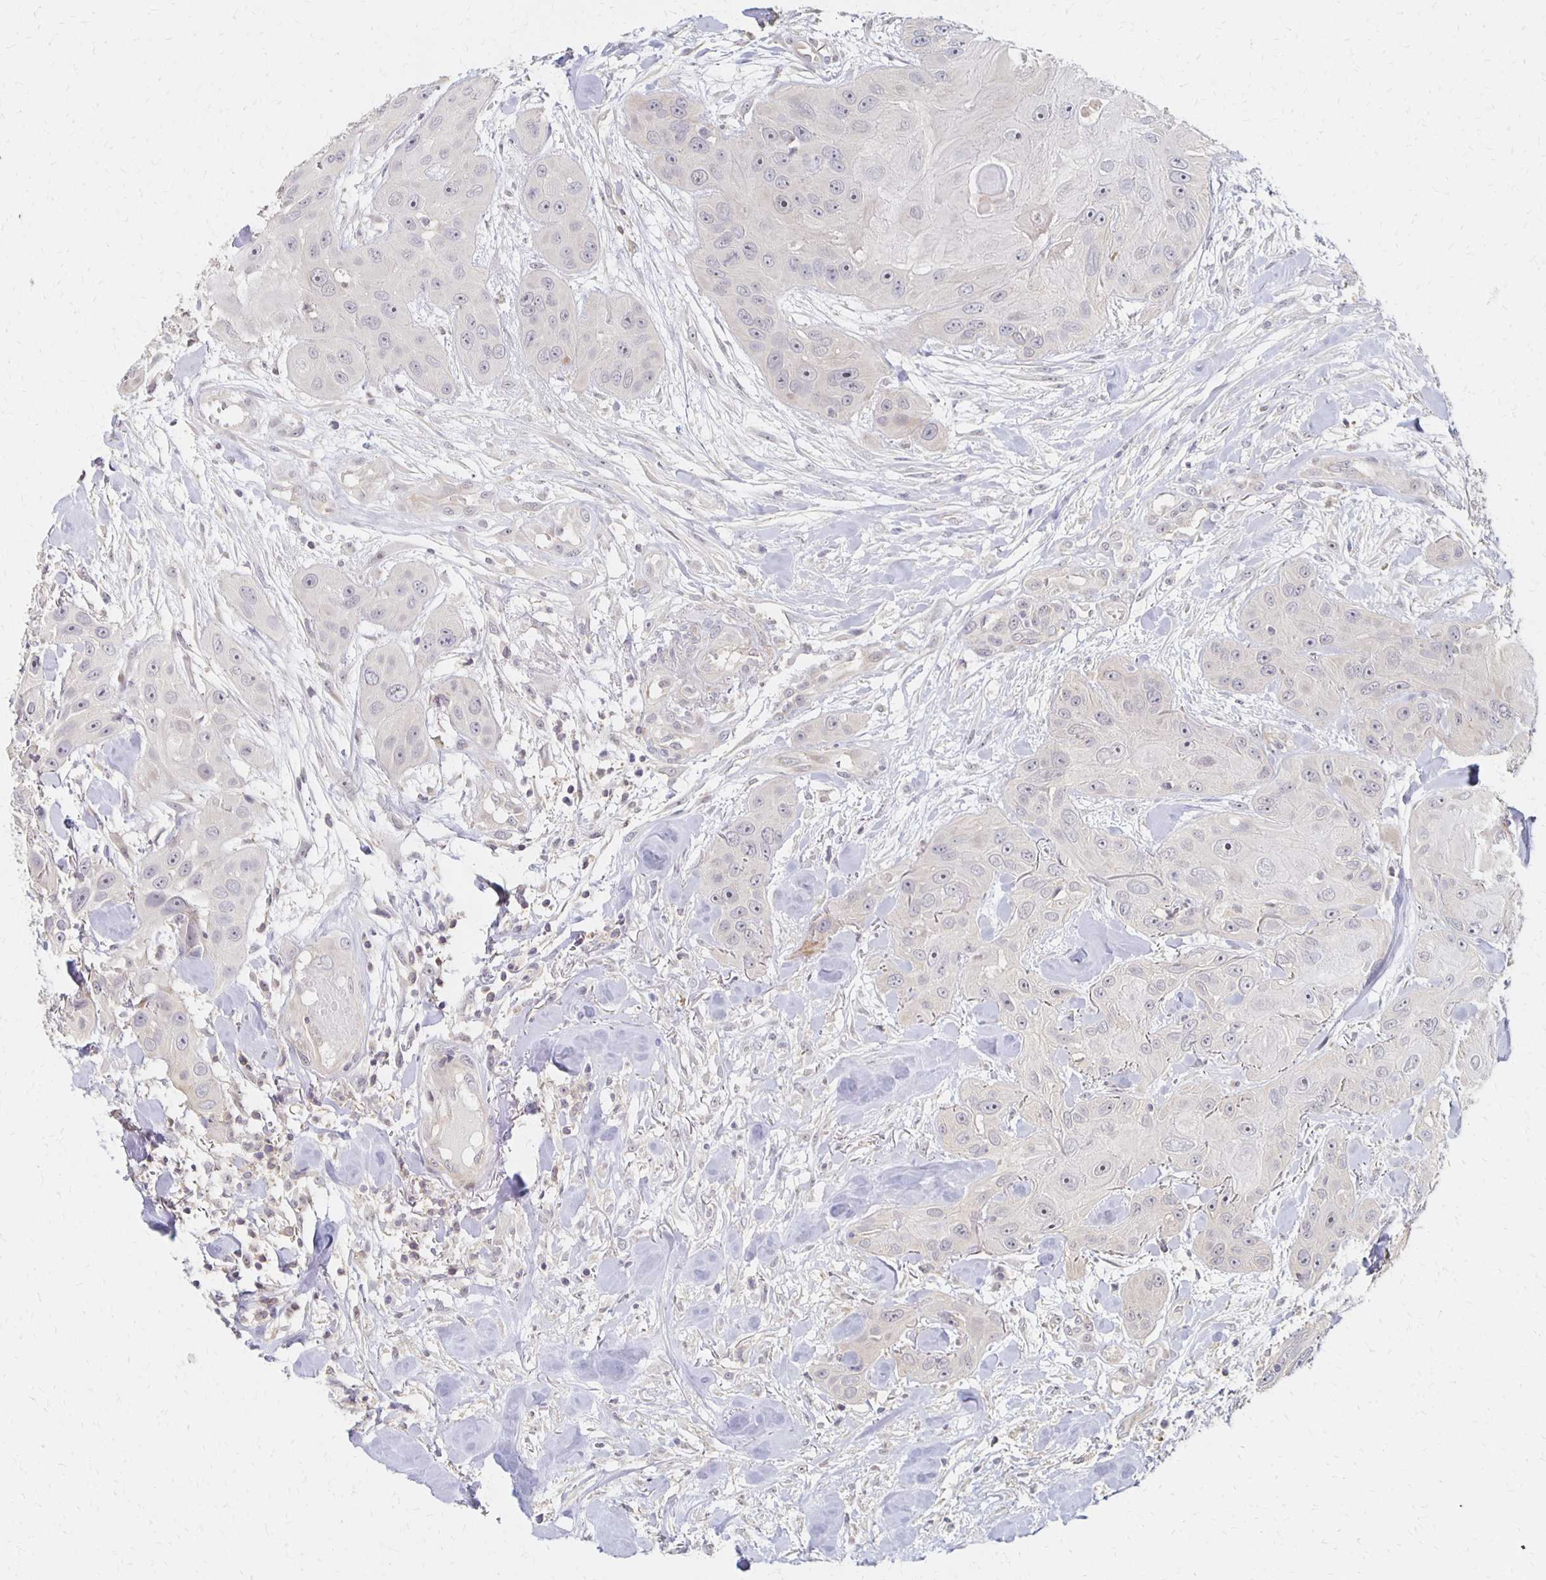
{"staining": {"intensity": "negative", "quantity": "none", "location": "none"}, "tissue": "head and neck cancer", "cell_type": "Tumor cells", "image_type": "cancer", "snomed": [{"axis": "morphology", "description": "Squamous cell carcinoma, NOS"}, {"axis": "topography", "description": "Oral tissue"}, {"axis": "topography", "description": "Head-Neck"}], "caption": "A histopathology image of head and neck squamous cell carcinoma stained for a protein exhibits no brown staining in tumor cells. The staining was performed using DAB to visualize the protein expression in brown, while the nuclei were stained in blue with hematoxylin (Magnification: 20x).", "gene": "PRKCB", "patient": {"sex": "male", "age": 77}}